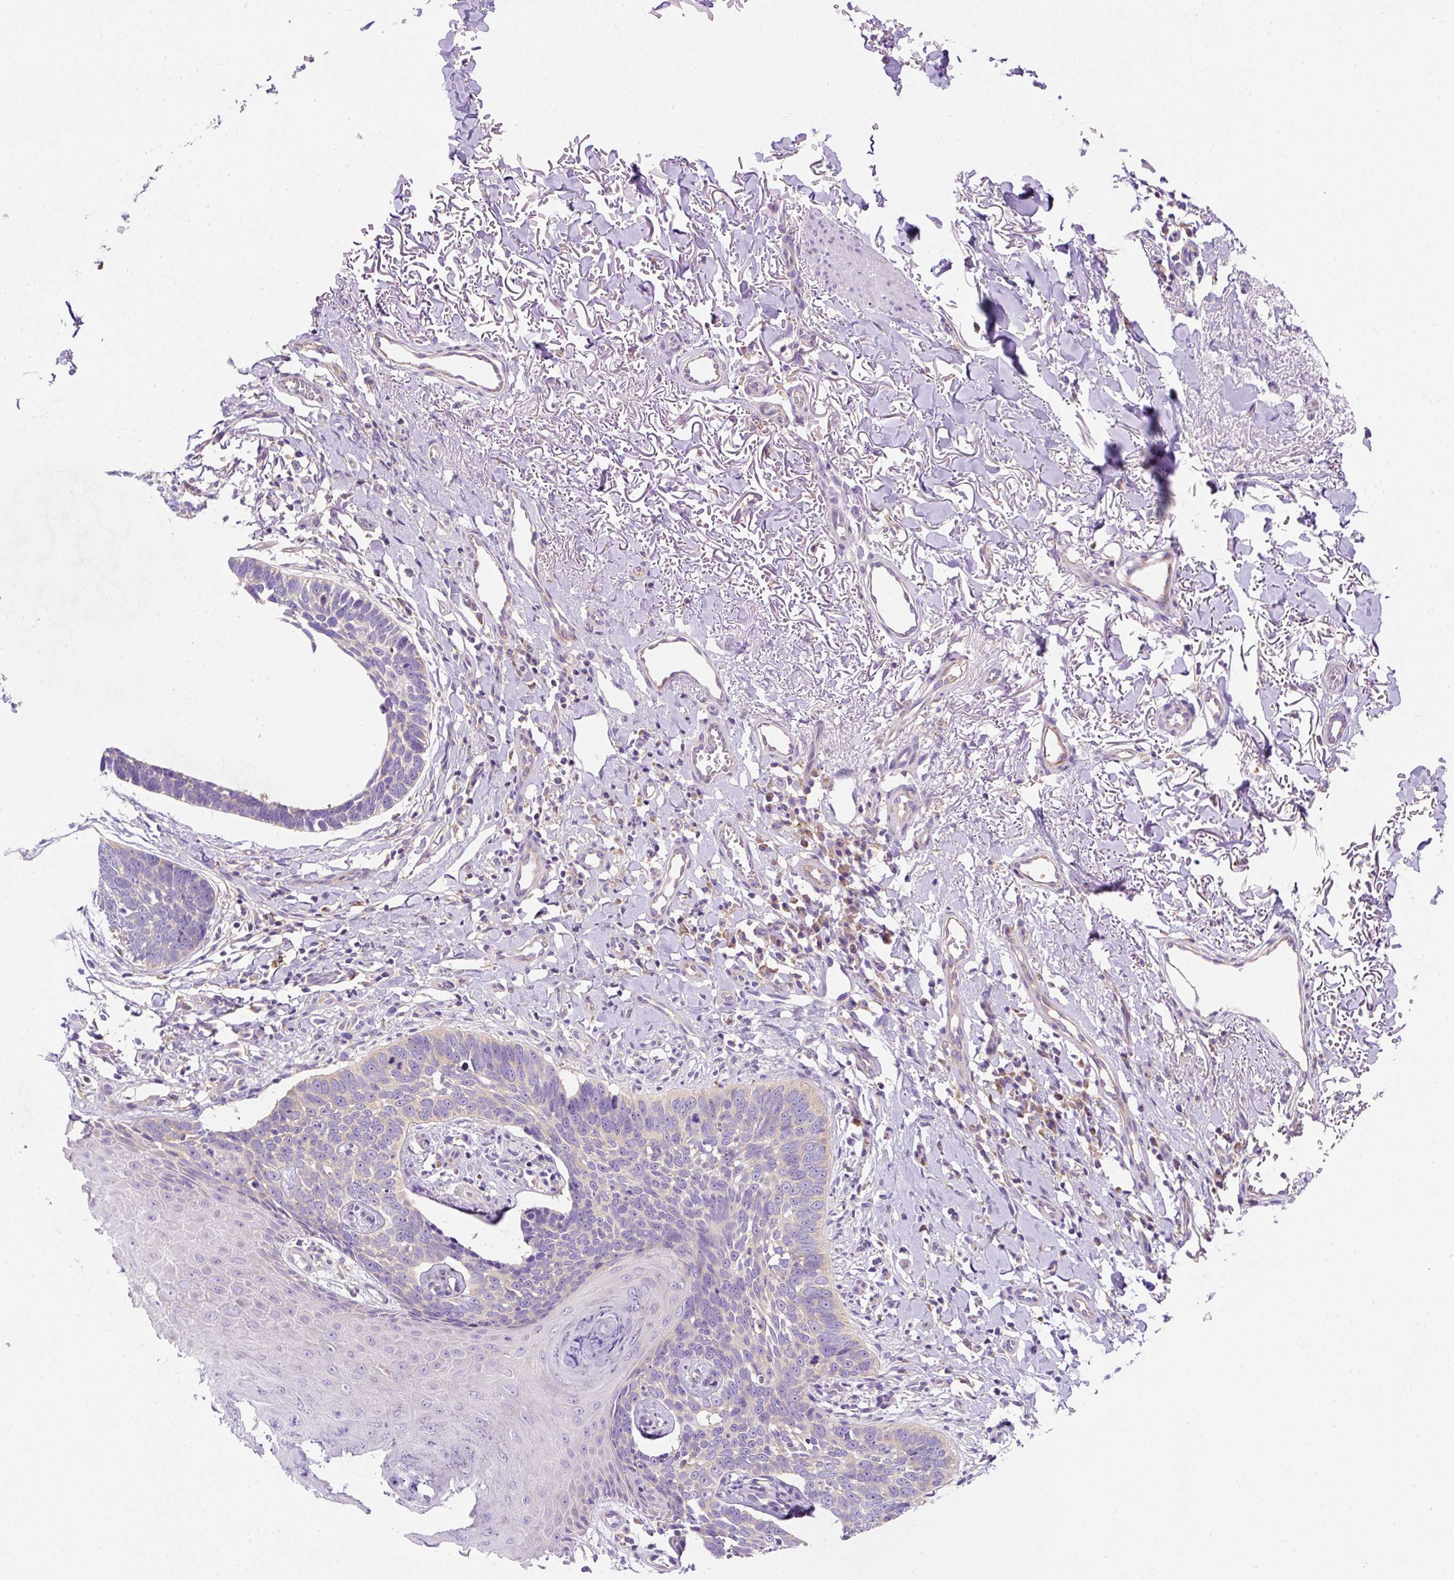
{"staining": {"intensity": "negative", "quantity": "none", "location": "none"}, "tissue": "skin cancer", "cell_type": "Tumor cells", "image_type": "cancer", "snomed": [{"axis": "morphology", "description": "Normal tissue, NOS"}, {"axis": "morphology", "description": "Basal cell carcinoma"}, {"axis": "topography", "description": "Skin"}], "caption": "Skin cancer stained for a protein using IHC exhibits no staining tumor cells.", "gene": "OR4K15", "patient": {"sex": "male", "age": 77}}